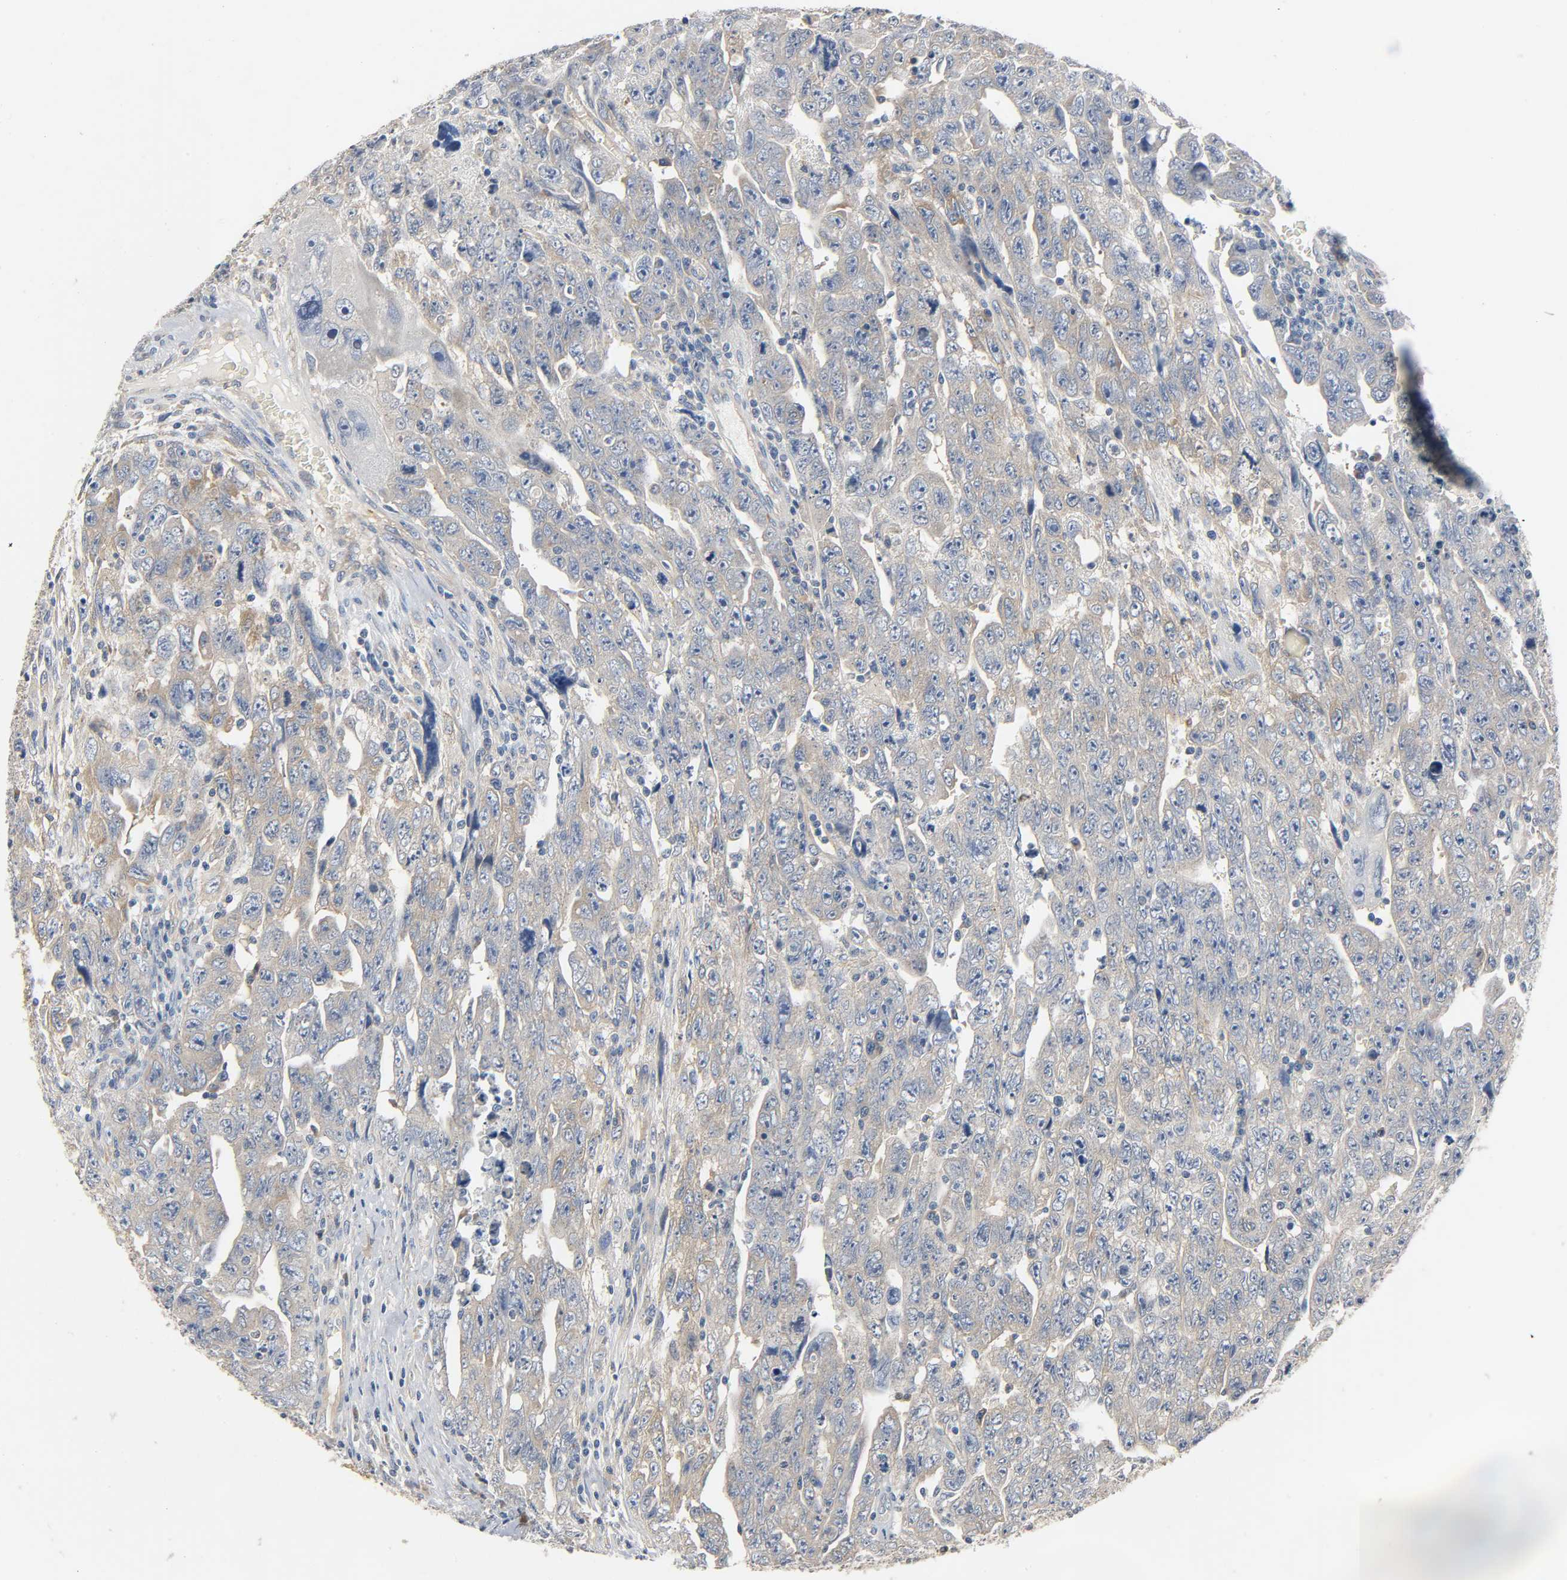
{"staining": {"intensity": "moderate", "quantity": "25%-75%", "location": "cytoplasmic/membranous"}, "tissue": "testis cancer", "cell_type": "Tumor cells", "image_type": "cancer", "snomed": [{"axis": "morphology", "description": "Carcinoma, Embryonal, NOS"}, {"axis": "topography", "description": "Testis"}], "caption": "The micrograph shows a brown stain indicating the presence of a protein in the cytoplasmic/membranous of tumor cells in testis embryonal carcinoma.", "gene": "ARPC1A", "patient": {"sex": "male", "age": 28}}